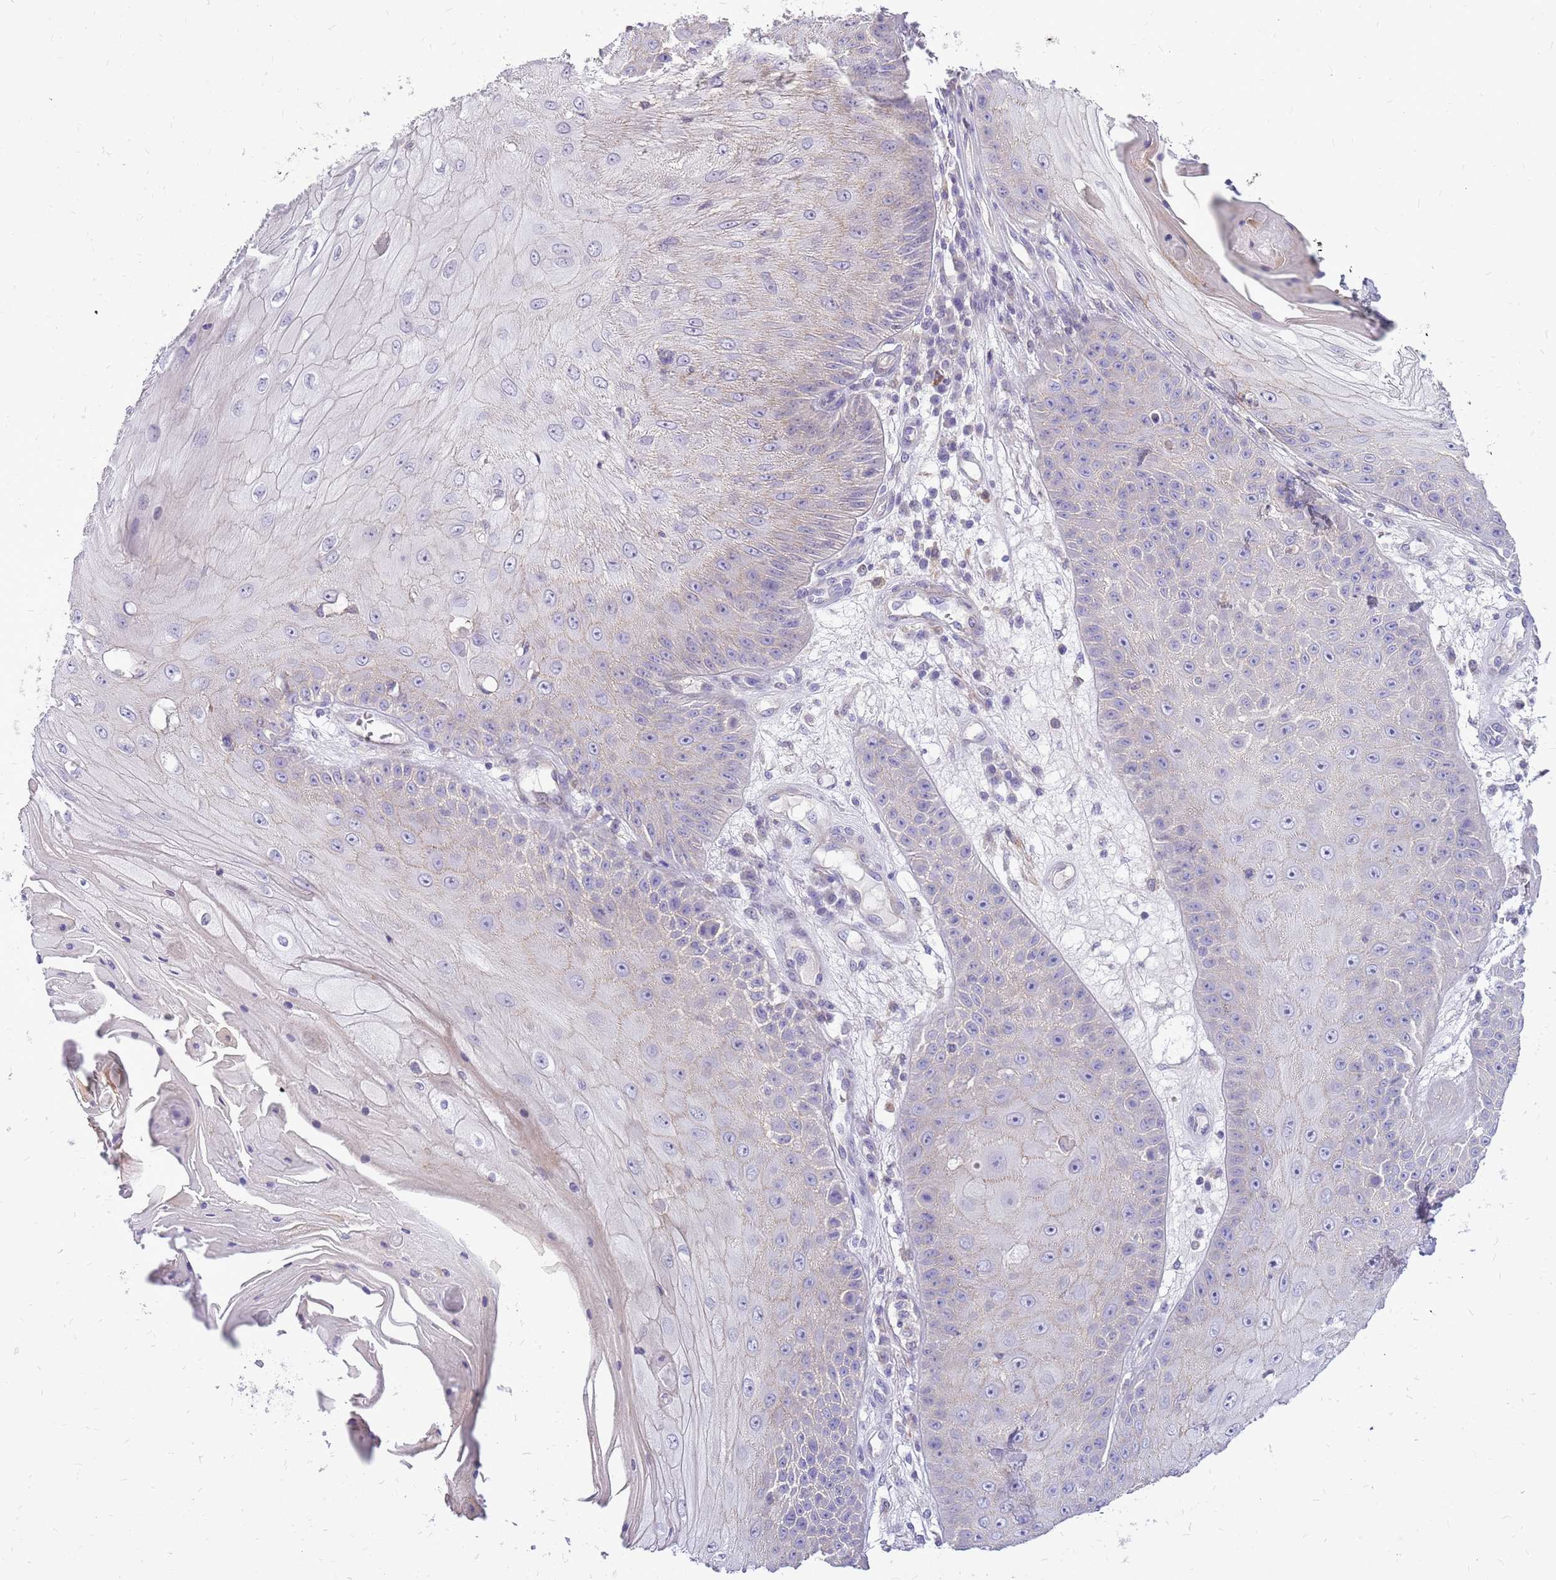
{"staining": {"intensity": "negative", "quantity": "none", "location": "none"}, "tissue": "skin cancer", "cell_type": "Tumor cells", "image_type": "cancer", "snomed": [{"axis": "morphology", "description": "Squamous cell carcinoma, NOS"}, {"axis": "topography", "description": "Skin"}], "caption": "Tumor cells show no significant protein positivity in skin cancer (squamous cell carcinoma).", "gene": "WDR90", "patient": {"sex": "male", "age": 70}}